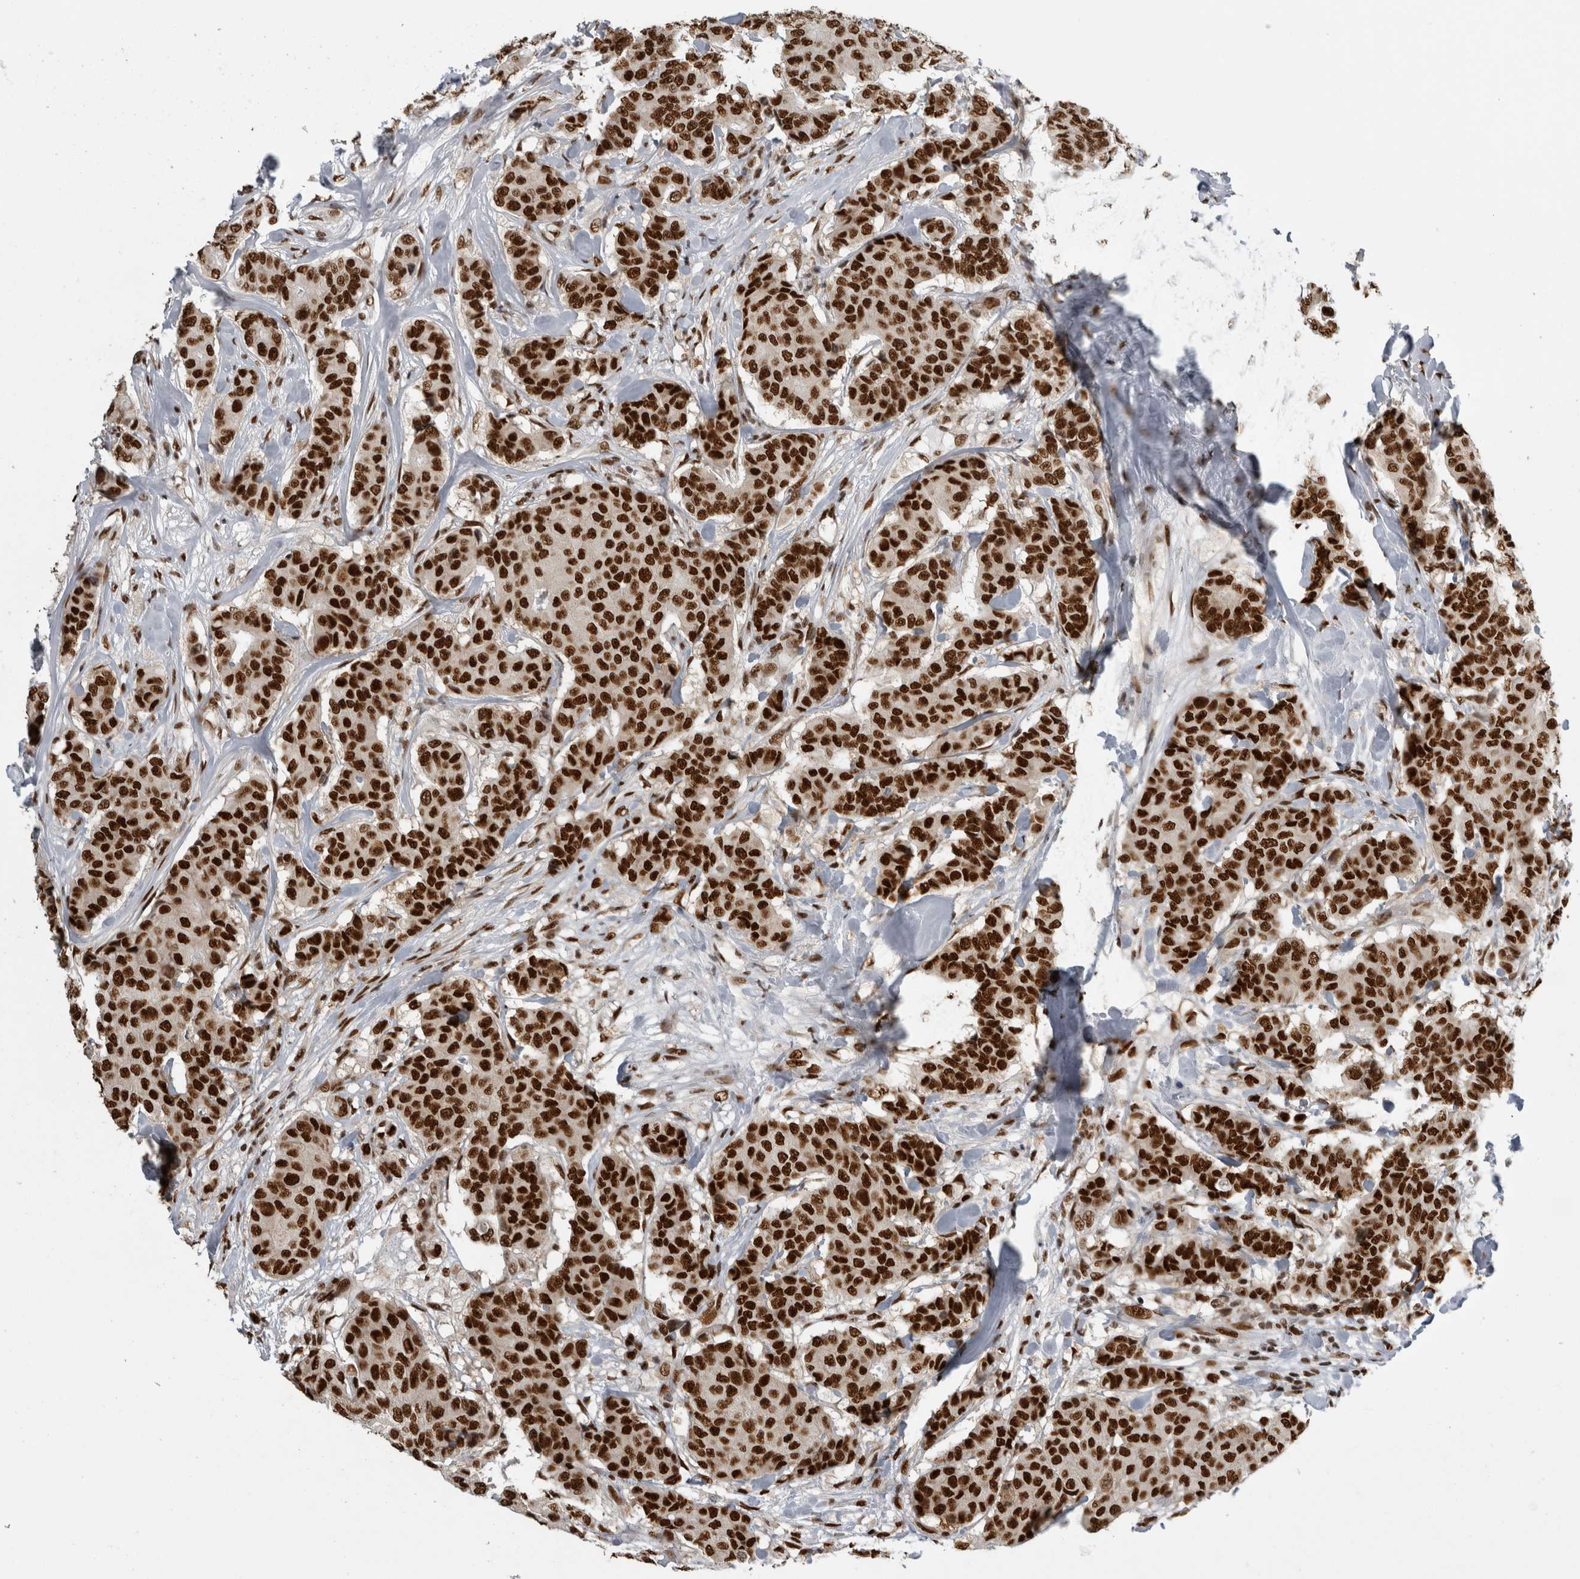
{"staining": {"intensity": "strong", "quantity": ">75%", "location": "nuclear"}, "tissue": "breast cancer", "cell_type": "Tumor cells", "image_type": "cancer", "snomed": [{"axis": "morphology", "description": "Duct carcinoma"}, {"axis": "topography", "description": "Breast"}], "caption": "Breast cancer tissue exhibits strong nuclear staining in about >75% of tumor cells", "gene": "ZSCAN2", "patient": {"sex": "female", "age": 75}}